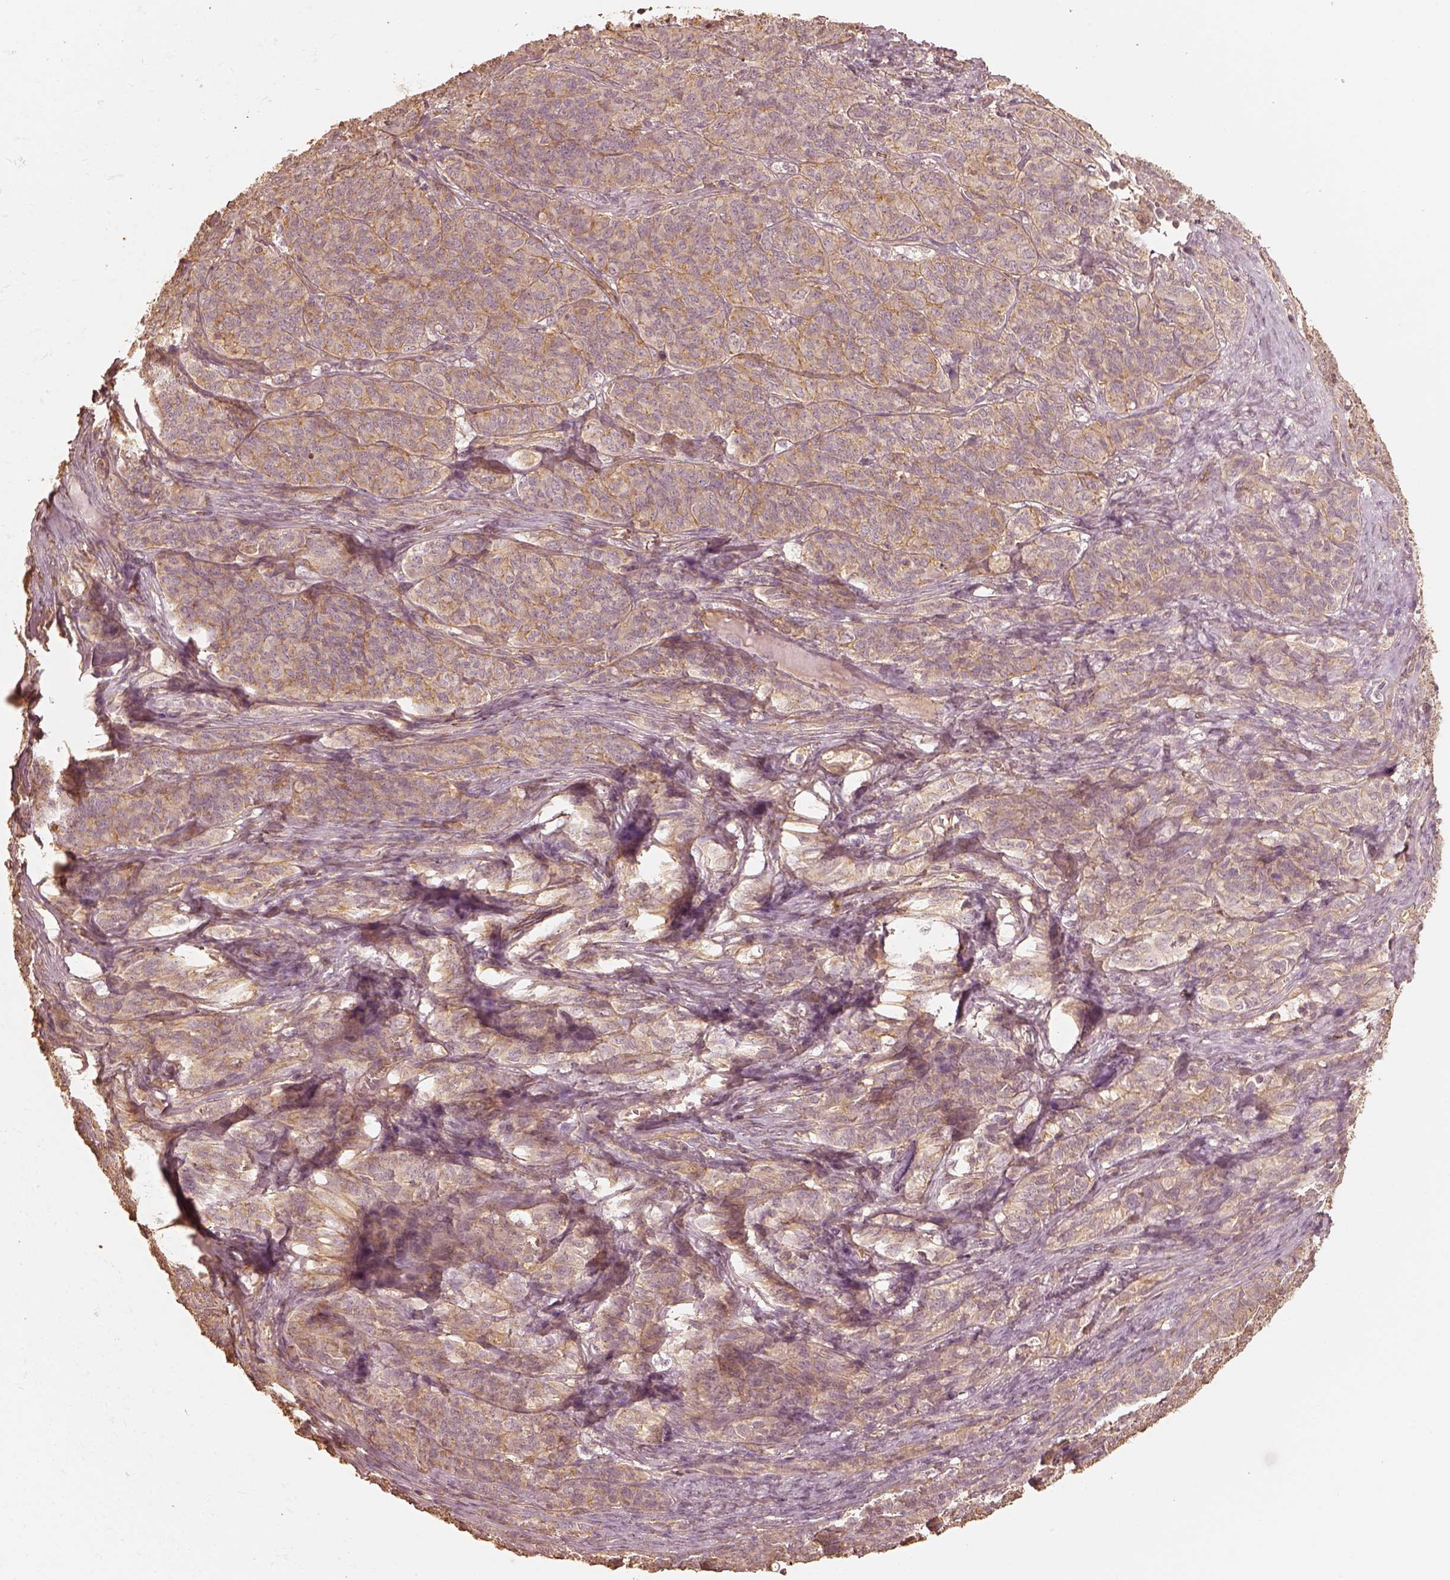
{"staining": {"intensity": "moderate", "quantity": "25%-75%", "location": "cytoplasmic/membranous"}, "tissue": "ovarian cancer", "cell_type": "Tumor cells", "image_type": "cancer", "snomed": [{"axis": "morphology", "description": "Carcinoma, endometroid"}, {"axis": "topography", "description": "Ovary"}], "caption": "Endometroid carcinoma (ovarian) stained for a protein reveals moderate cytoplasmic/membranous positivity in tumor cells.", "gene": "WDR7", "patient": {"sex": "female", "age": 80}}